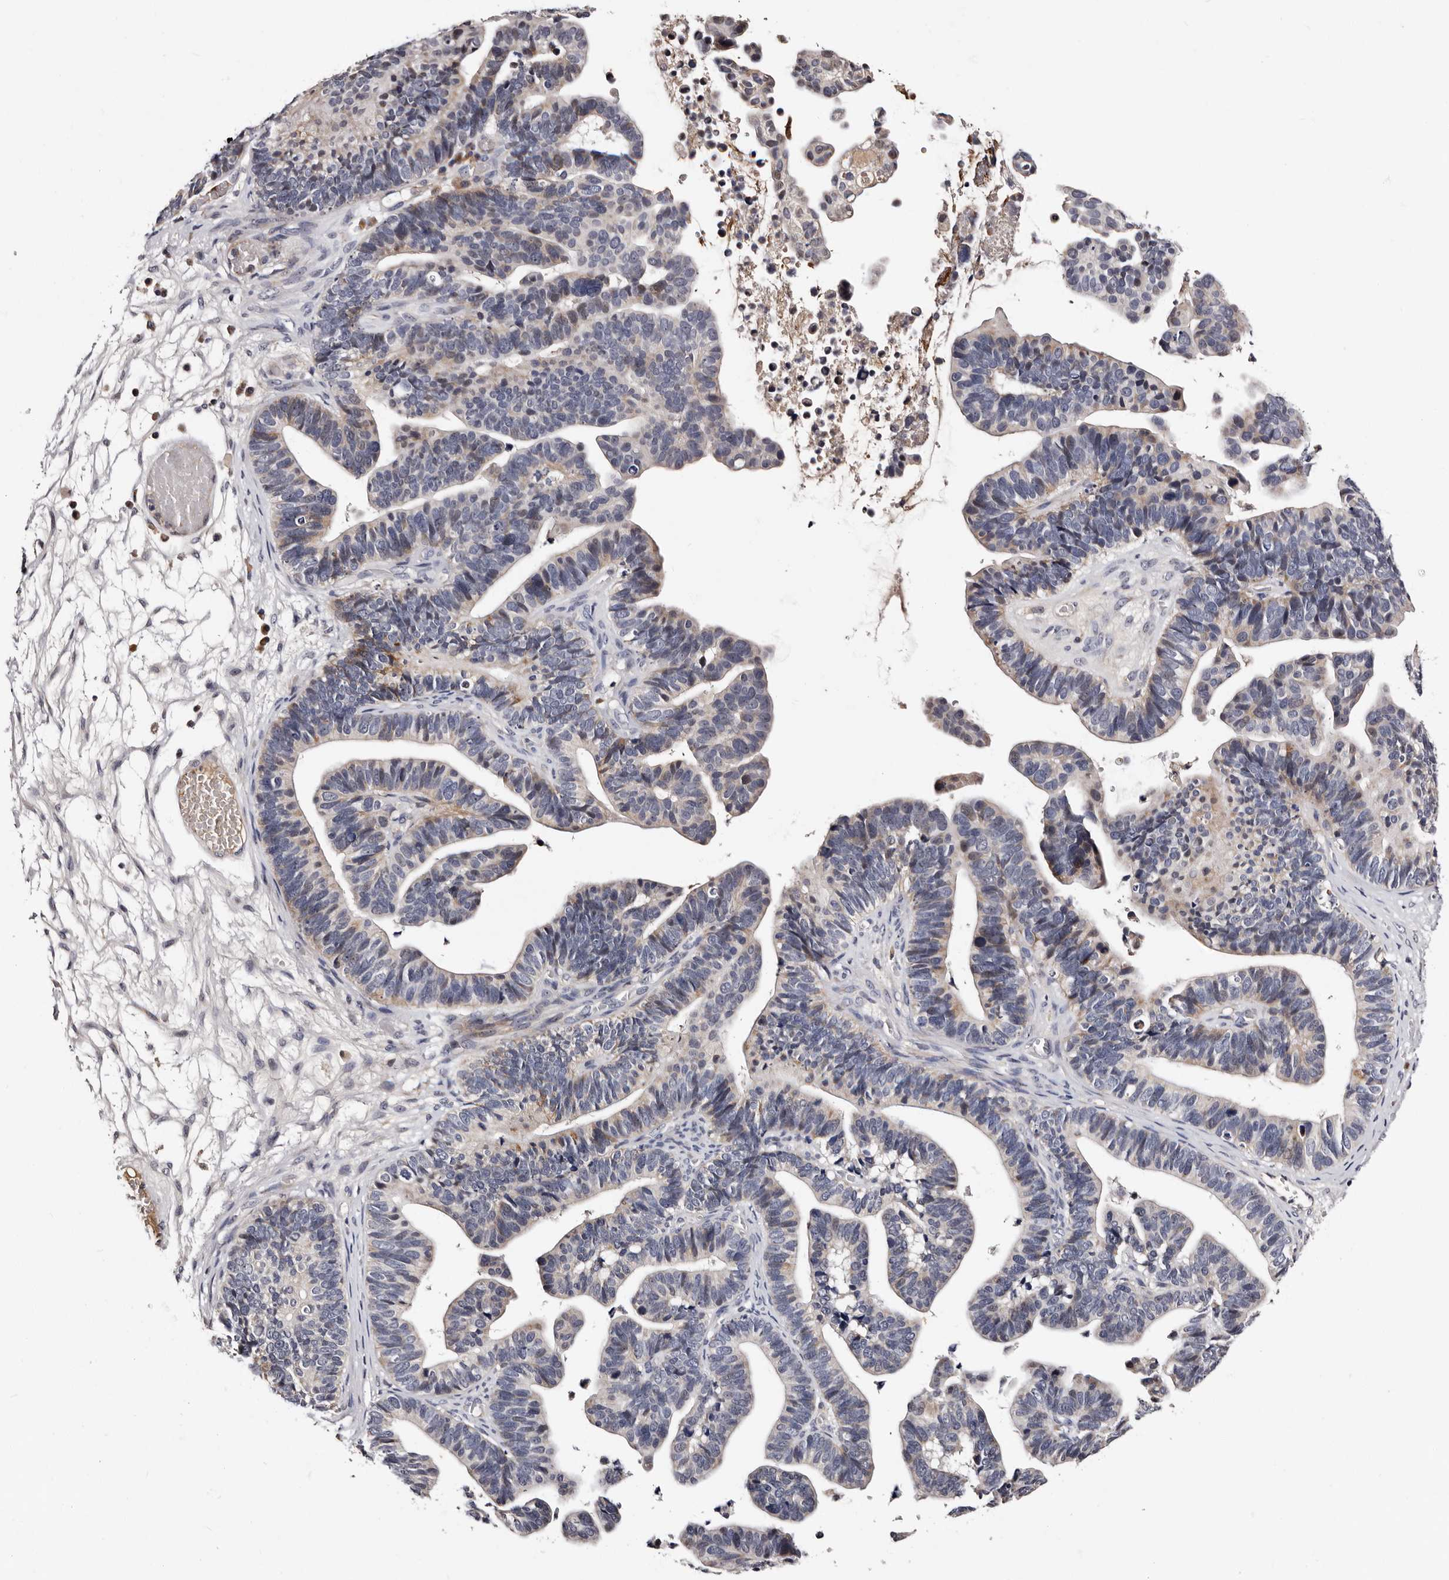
{"staining": {"intensity": "weak", "quantity": "25%-75%", "location": "cytoplasmic/membranous"}, "tissue": "ovarian cancer", "cell_type": "Tumor cells", "image_type": "cancer", "snomed": [{"axis": "morphology", "description": "Cystadenocarcinoma, serous, NOS"}, {"axis": "topography", "description": "Ovary"}], "caption": "A low amount of weak cytoplasmic/membranous staining is present in approximately 25%-75% of tumor cells in serous cystadenocarcinoma (ovarian) tissue. Using DAB (3,3'-diaminobenzidine) (brown) and hematoxylin (blue) stains, captured at high magnification using brightfield microscopy.", "gene": "TAF4B", "patient": {"sex": "female", "age": 56}}